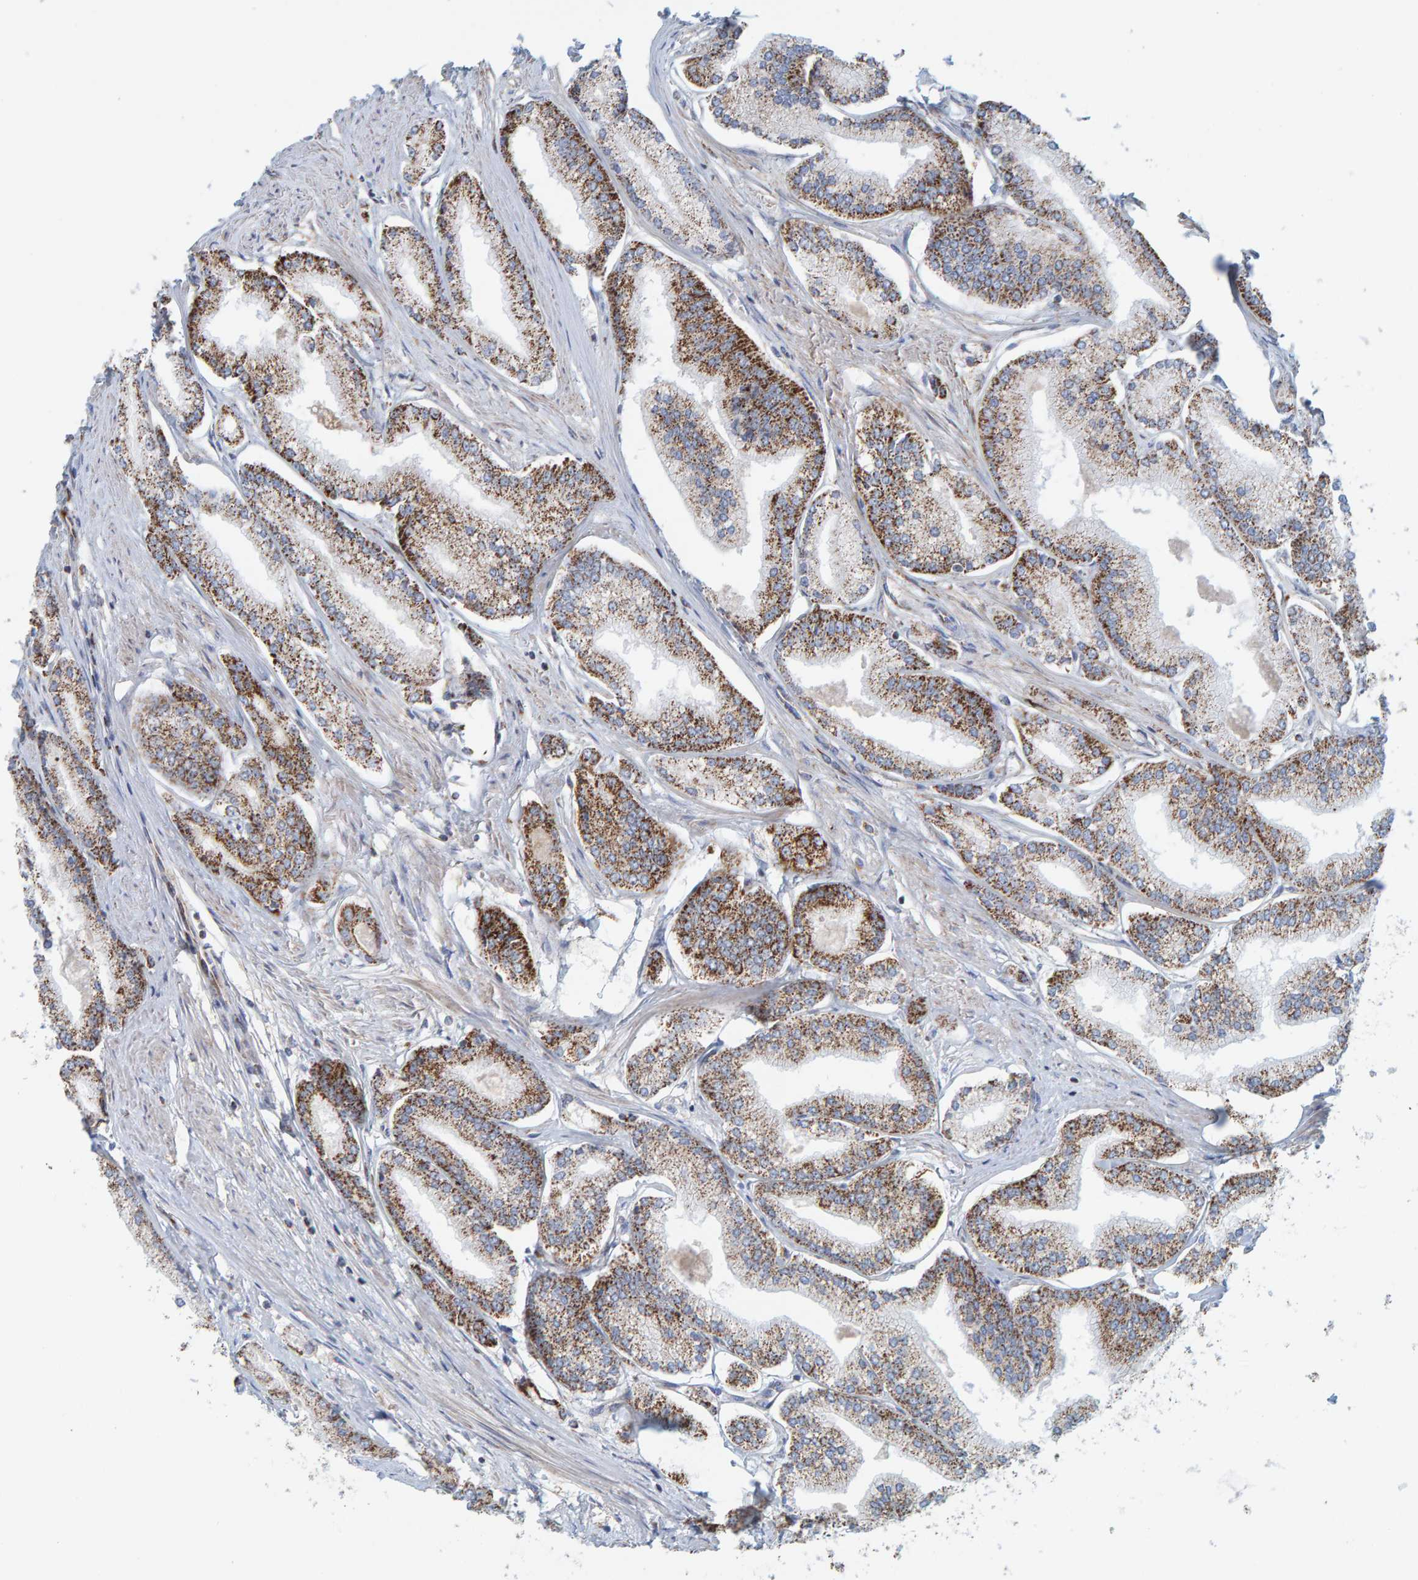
{"staining": {"intensity": "strong", "quantity": ">75%", "location": "cytoplasmic/membranous"}, "tissue": "prostate cancer", "cell_type": "Tumor cells", "image_type": "cancer", "snomed": [{"axis": "morphology", "description": "Adenocarcinoma, Low grade"}, {"axis": "topography", "description": "Prostate"}], "caption": "Adenocarcinoma (low-grade) (prostate) was stained to show a protein in brown. There is high levels of strong cytoplasmic/membranous staining in approximately >75% of tumor cells. Immunohistochemistry (ihc) stains the protein of interest in brown and the nuclei are stained blue.", "gene": "B9D1", "patient": {"sex": "male", "age": 57}}